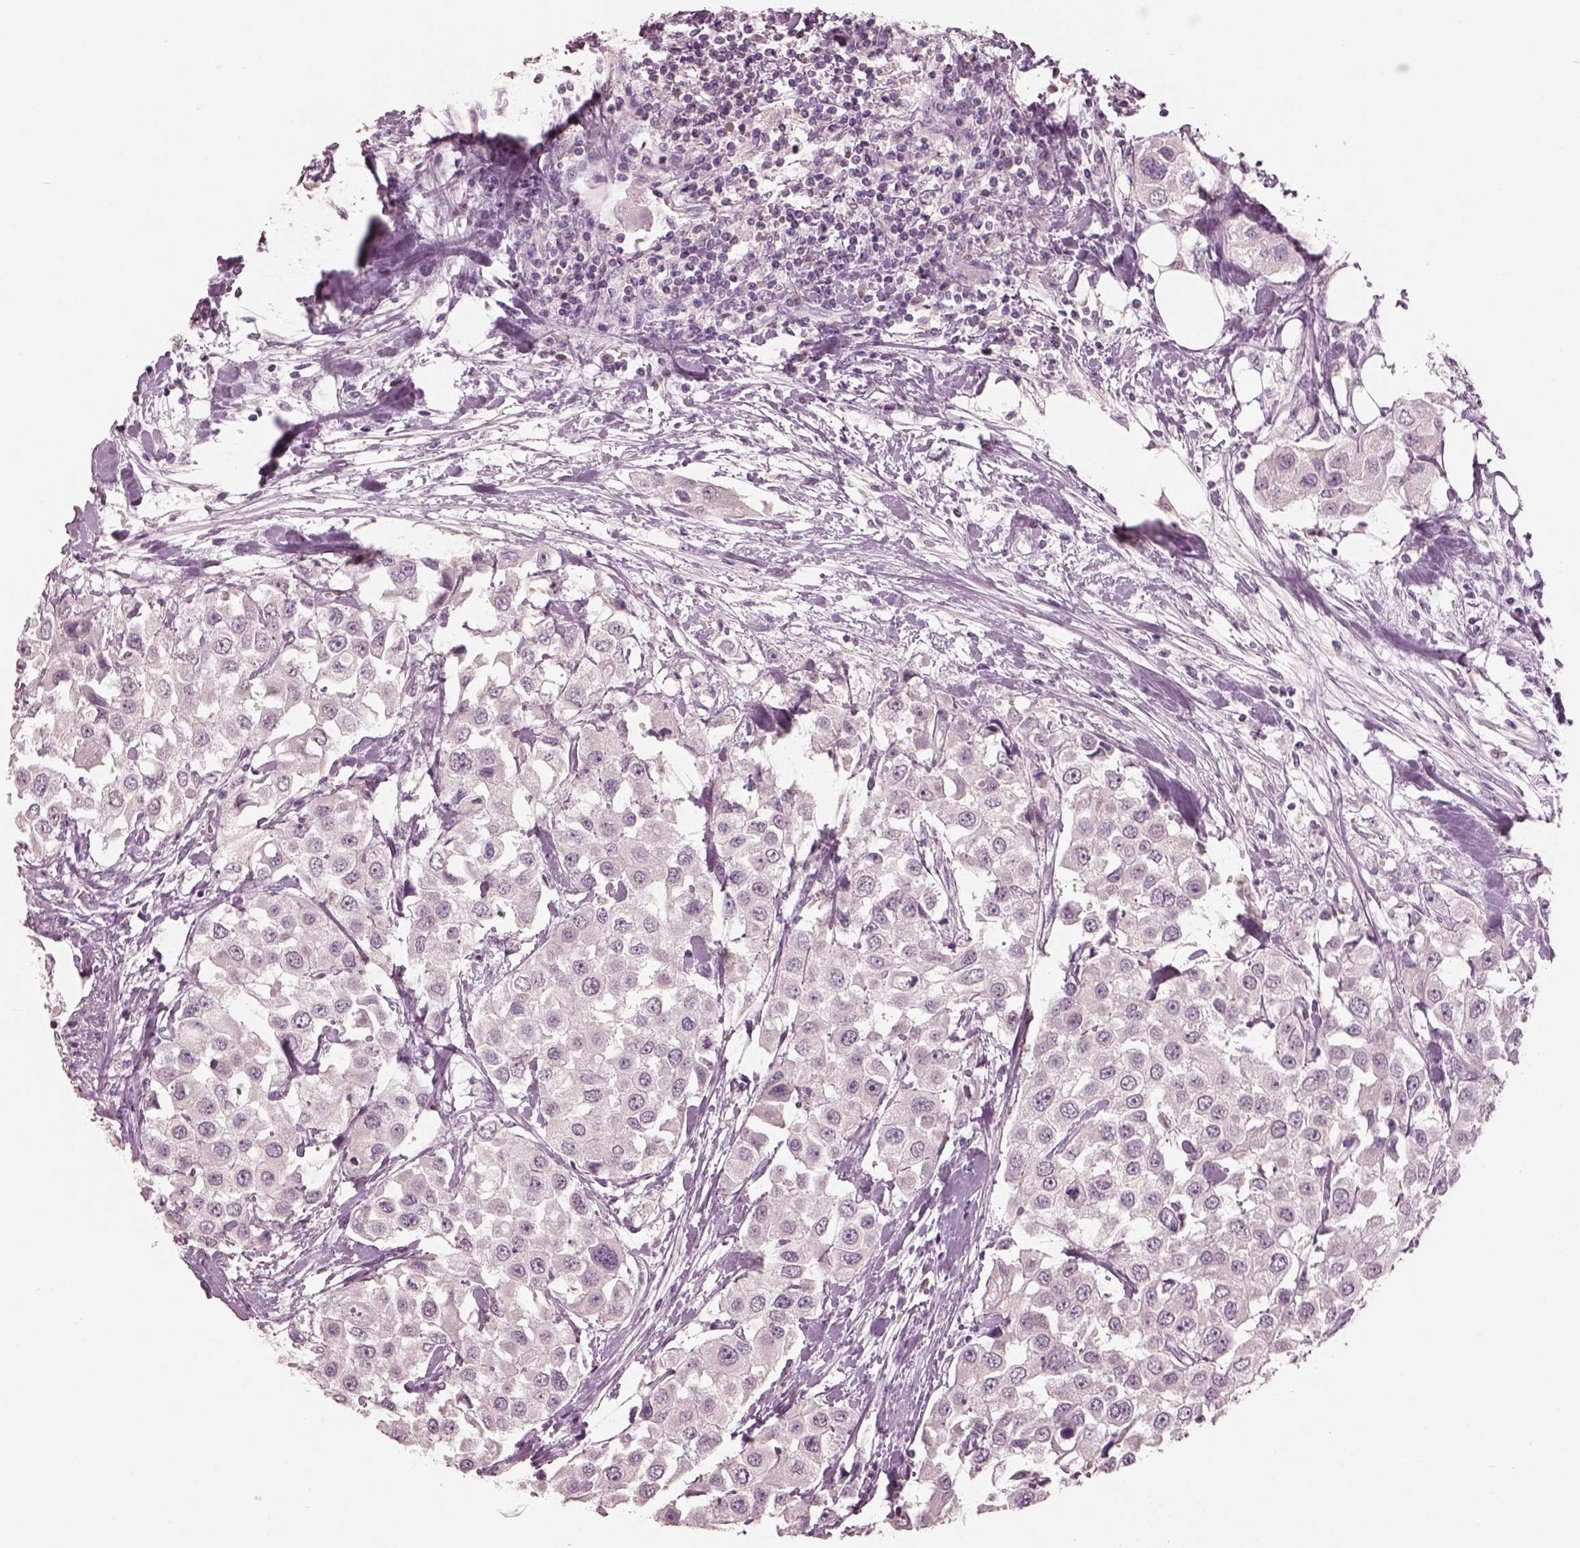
{"staining": {"intensity": "negative", "quantity": "none", "location": "none"}, "tissue": "urothelial cancer", "cell_type": "Tumor cells", "image_type": "cancer", "snomed": [{"axis": "morphology", "description": "Urothelial carcinoma, High grade"}, {"axis": "topography", "description": "Urinary bladder"}], "caption": "The image shows no staining of tumor cells in urothelial cancer.", "gene": "PACRG", "patient": {"sex": "female", "age": 64}}